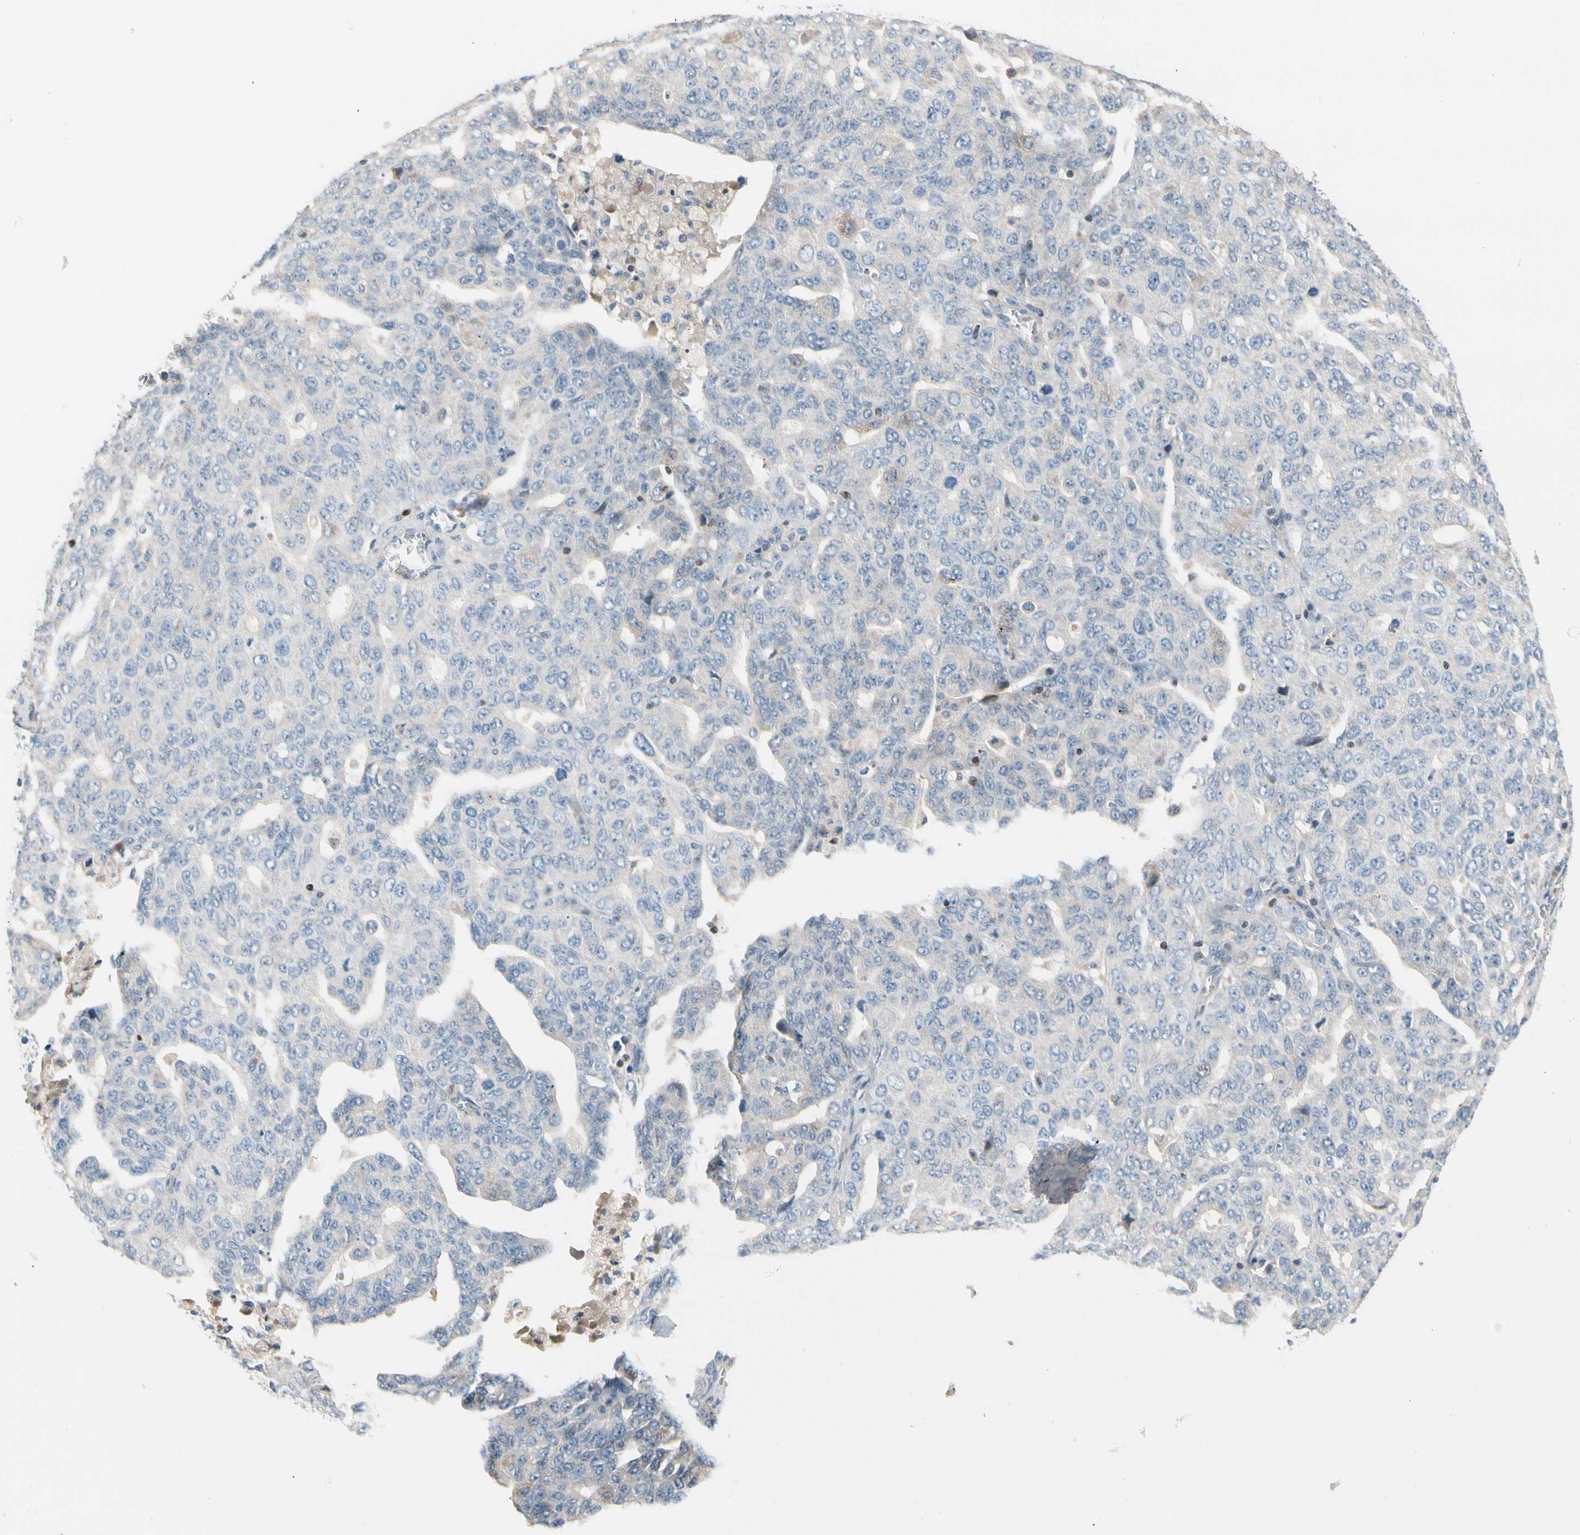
{"staining": {"intensity": "negative", "quantity": "none", "location": "none"}, "tissue": "ovarian cancer", "cell_type": "Tumor cells", "image_type": "cancer", "snomed": [{"axis": "morphology", "description": "Carcinoma, endometroid"}, {"axis": "topography", "description": "Ovary"}], "caption": "Immunohistochemical staining of human ovarian endometroid carcinoma shows no significant staining in tumor cells.", "gene": "MAP3K3", "patient": {"sex": "female", "age": 62}}